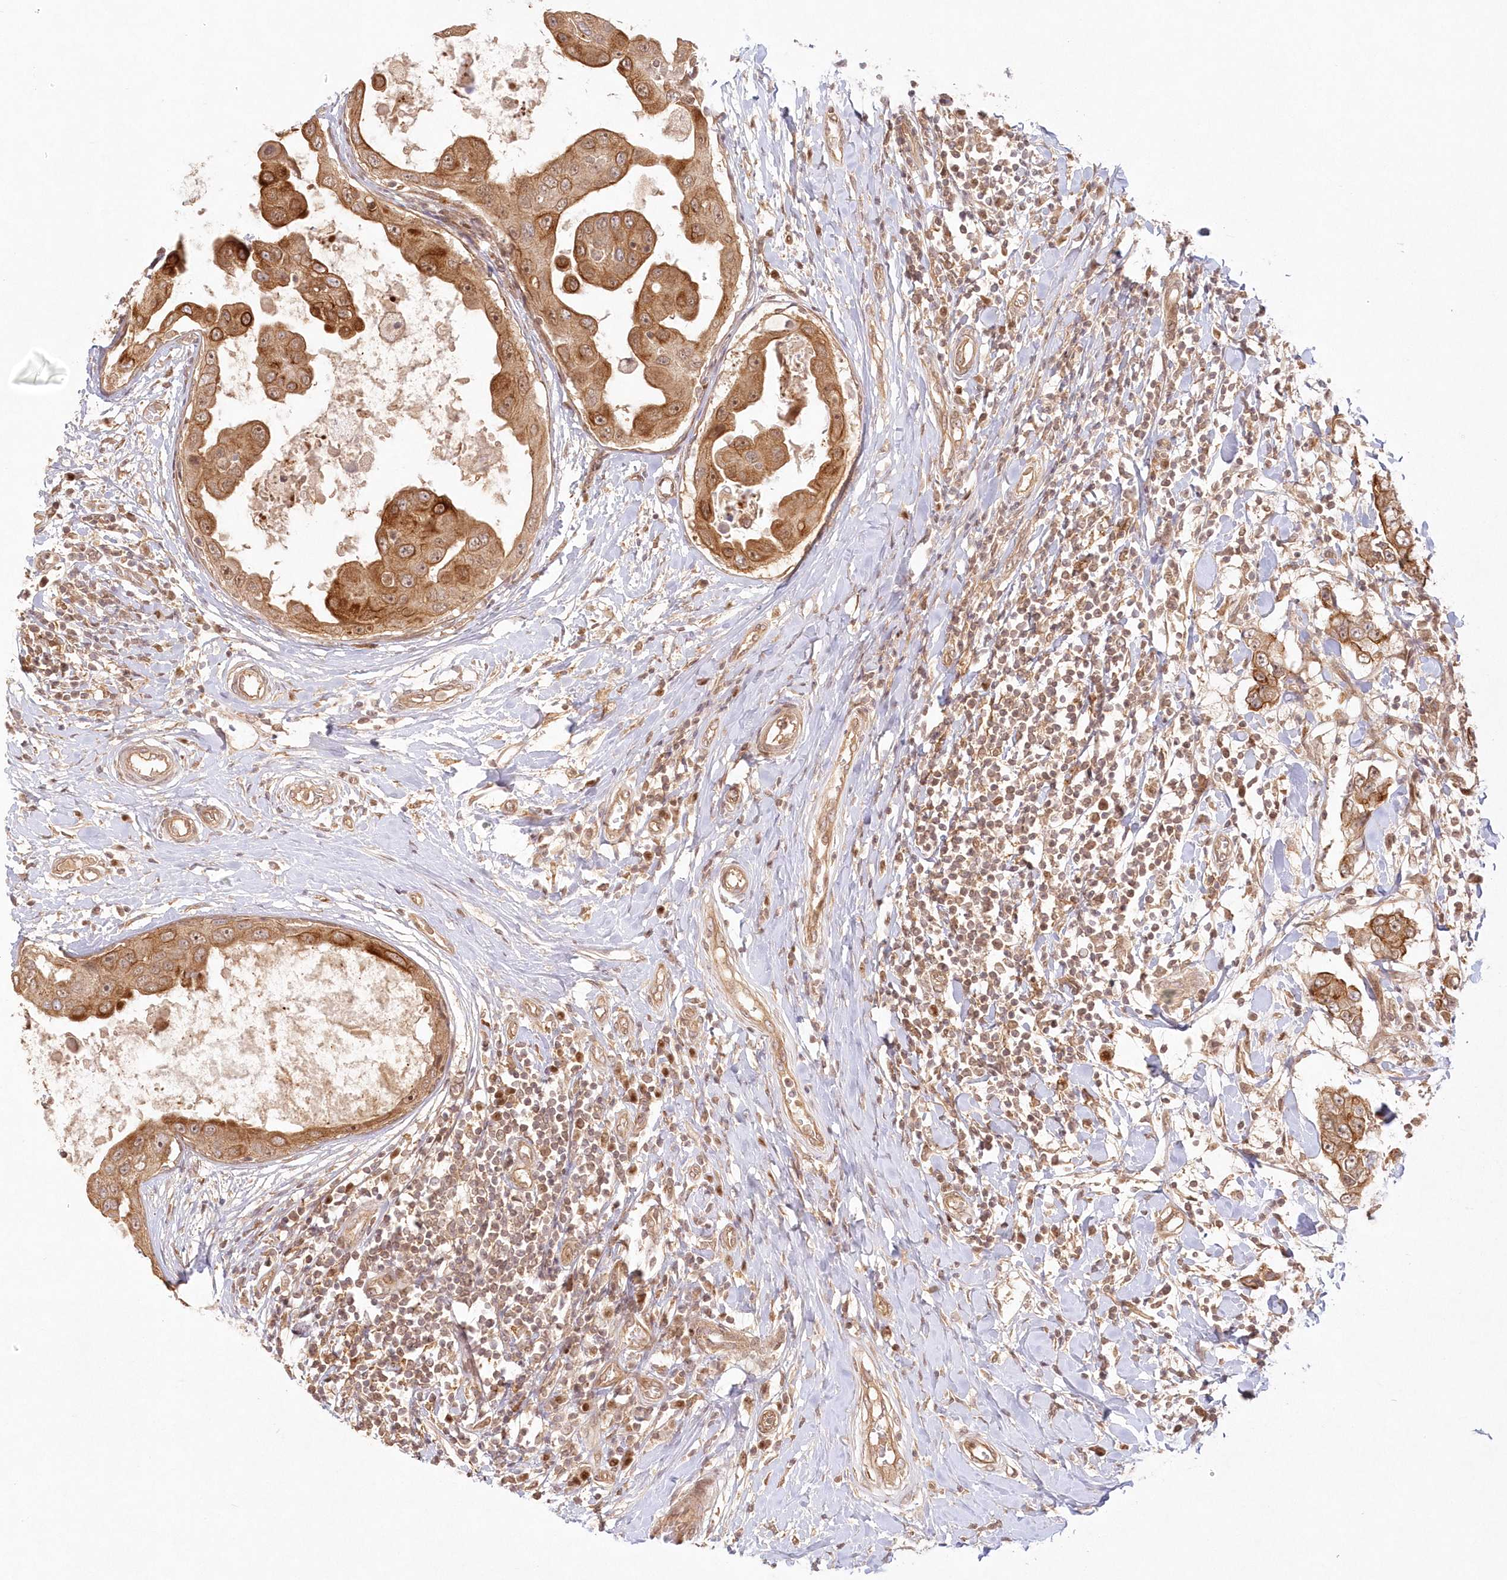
{"staining": {"intensity": "moderate", "quantity": ">75%", "location": "cytoplasmic/membranous"}, "tissue": "breast cancer", "cell_type": "Tumor cells", "image_type": "cancer", "snomed": [{"axis": "morphology", "description": "Duct carcinoma"}, {"axis": "topography", "description": "Breast"}], "caption": "The immunohistochemical stain shows moderate cytoplasmic/membranous expression in tumor cells of infiltrating ductal carcinoma (breast) tissue. Nuclei are stained in blue.", "gene": "KIAA0232", "patient": {"sex": "female", "age": 27}}